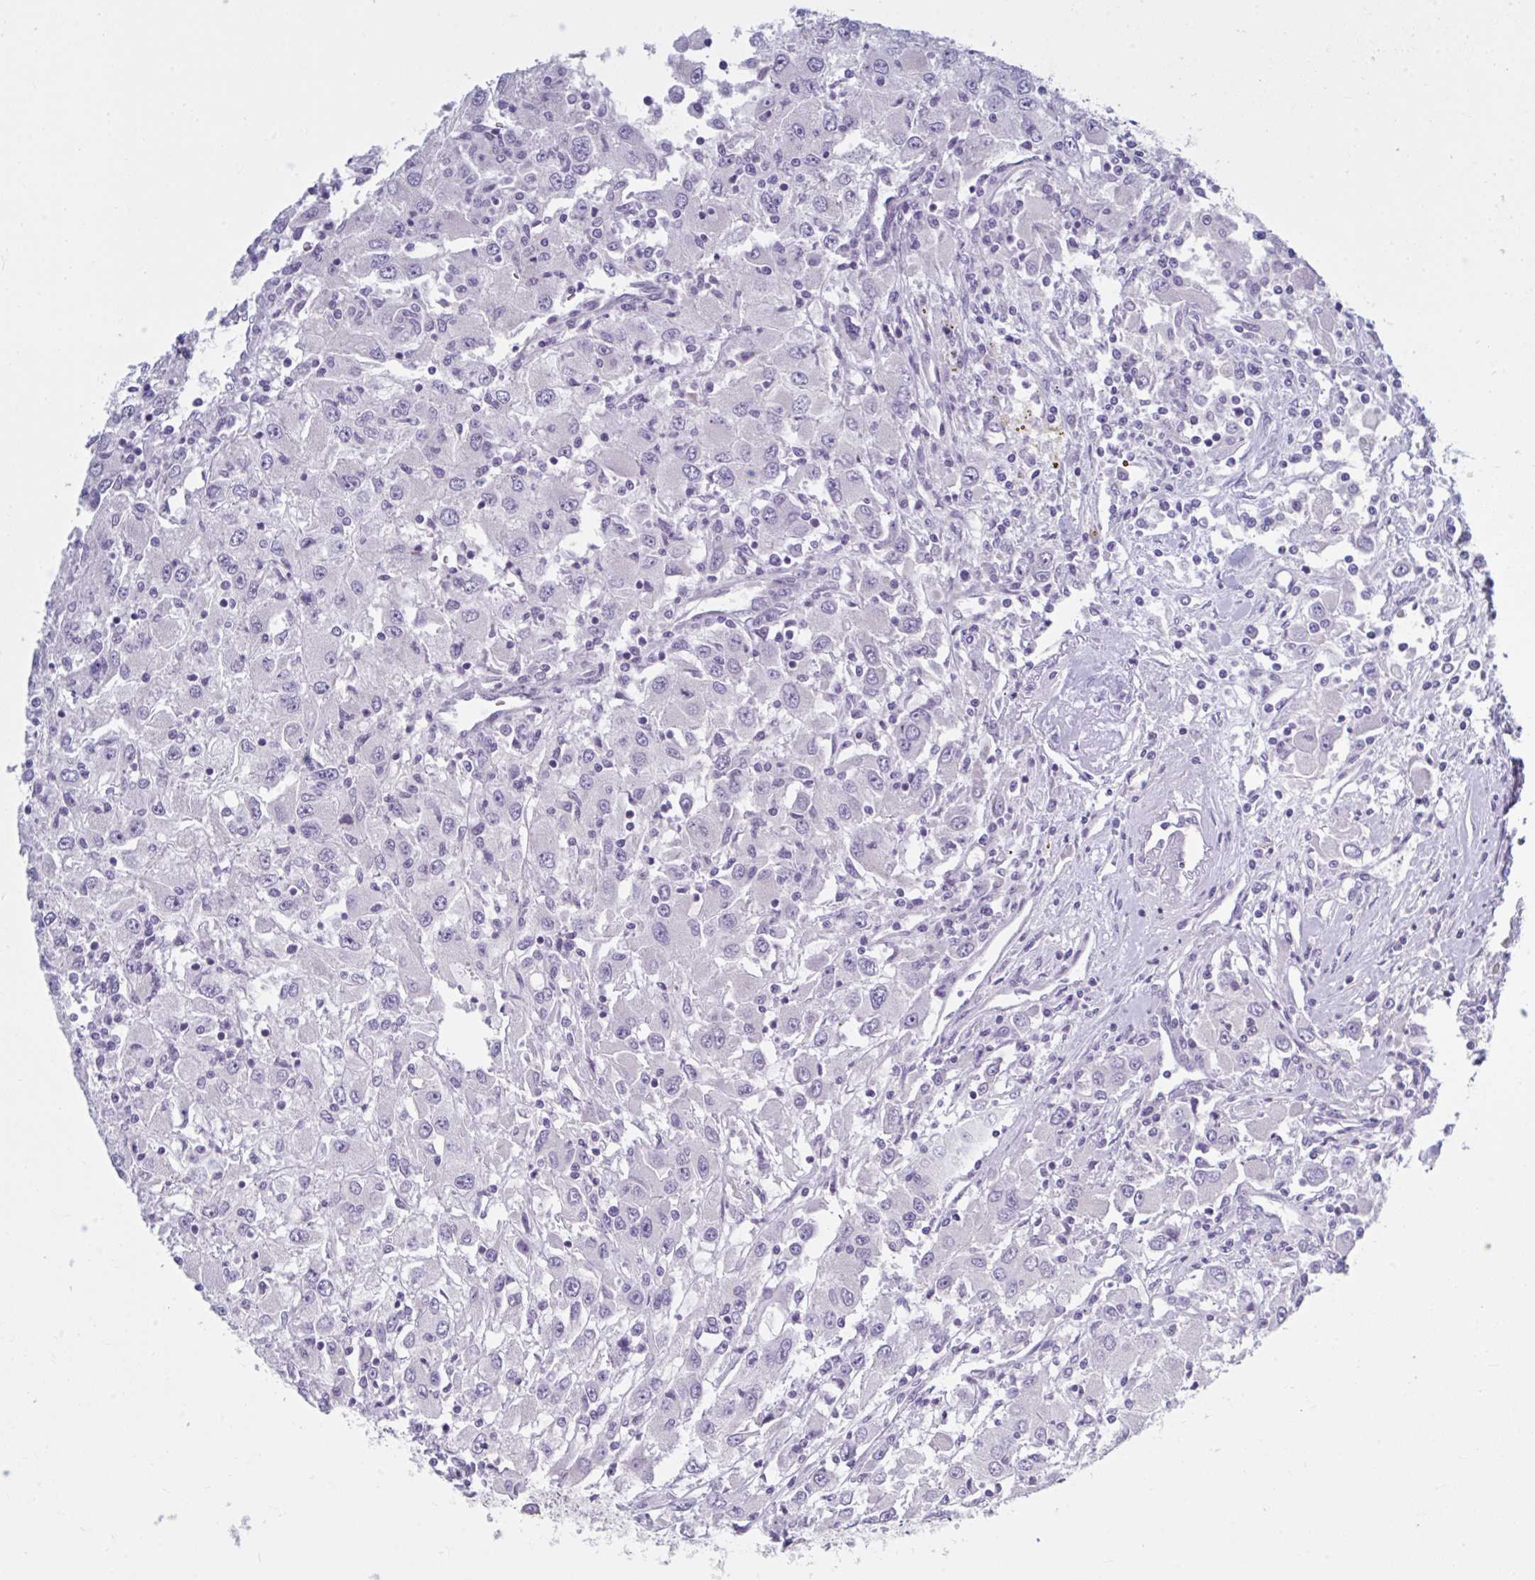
{"staining": {"intensity": "negative", "quantity": "none", "location": "none"}, "tissue": "renal cancer", "cell_type": "Tumor cells", "image_type": "cancer", "snomed": [{"axis": "morphology", "description": "Adenocarcinoma, NOS"}, {"axis": "topography", "description": "Kidney"}], "caption": "High magnification brightfield microscopy of renal adenocarcinoma stained with DAB (3,3'-diaminobenzidine) (brown) and counterstained with hematoxylin (blue): tumor cells show no significant staining.", "gene": "FAM153A", "patient": {"sex": "female", "age": 67}}